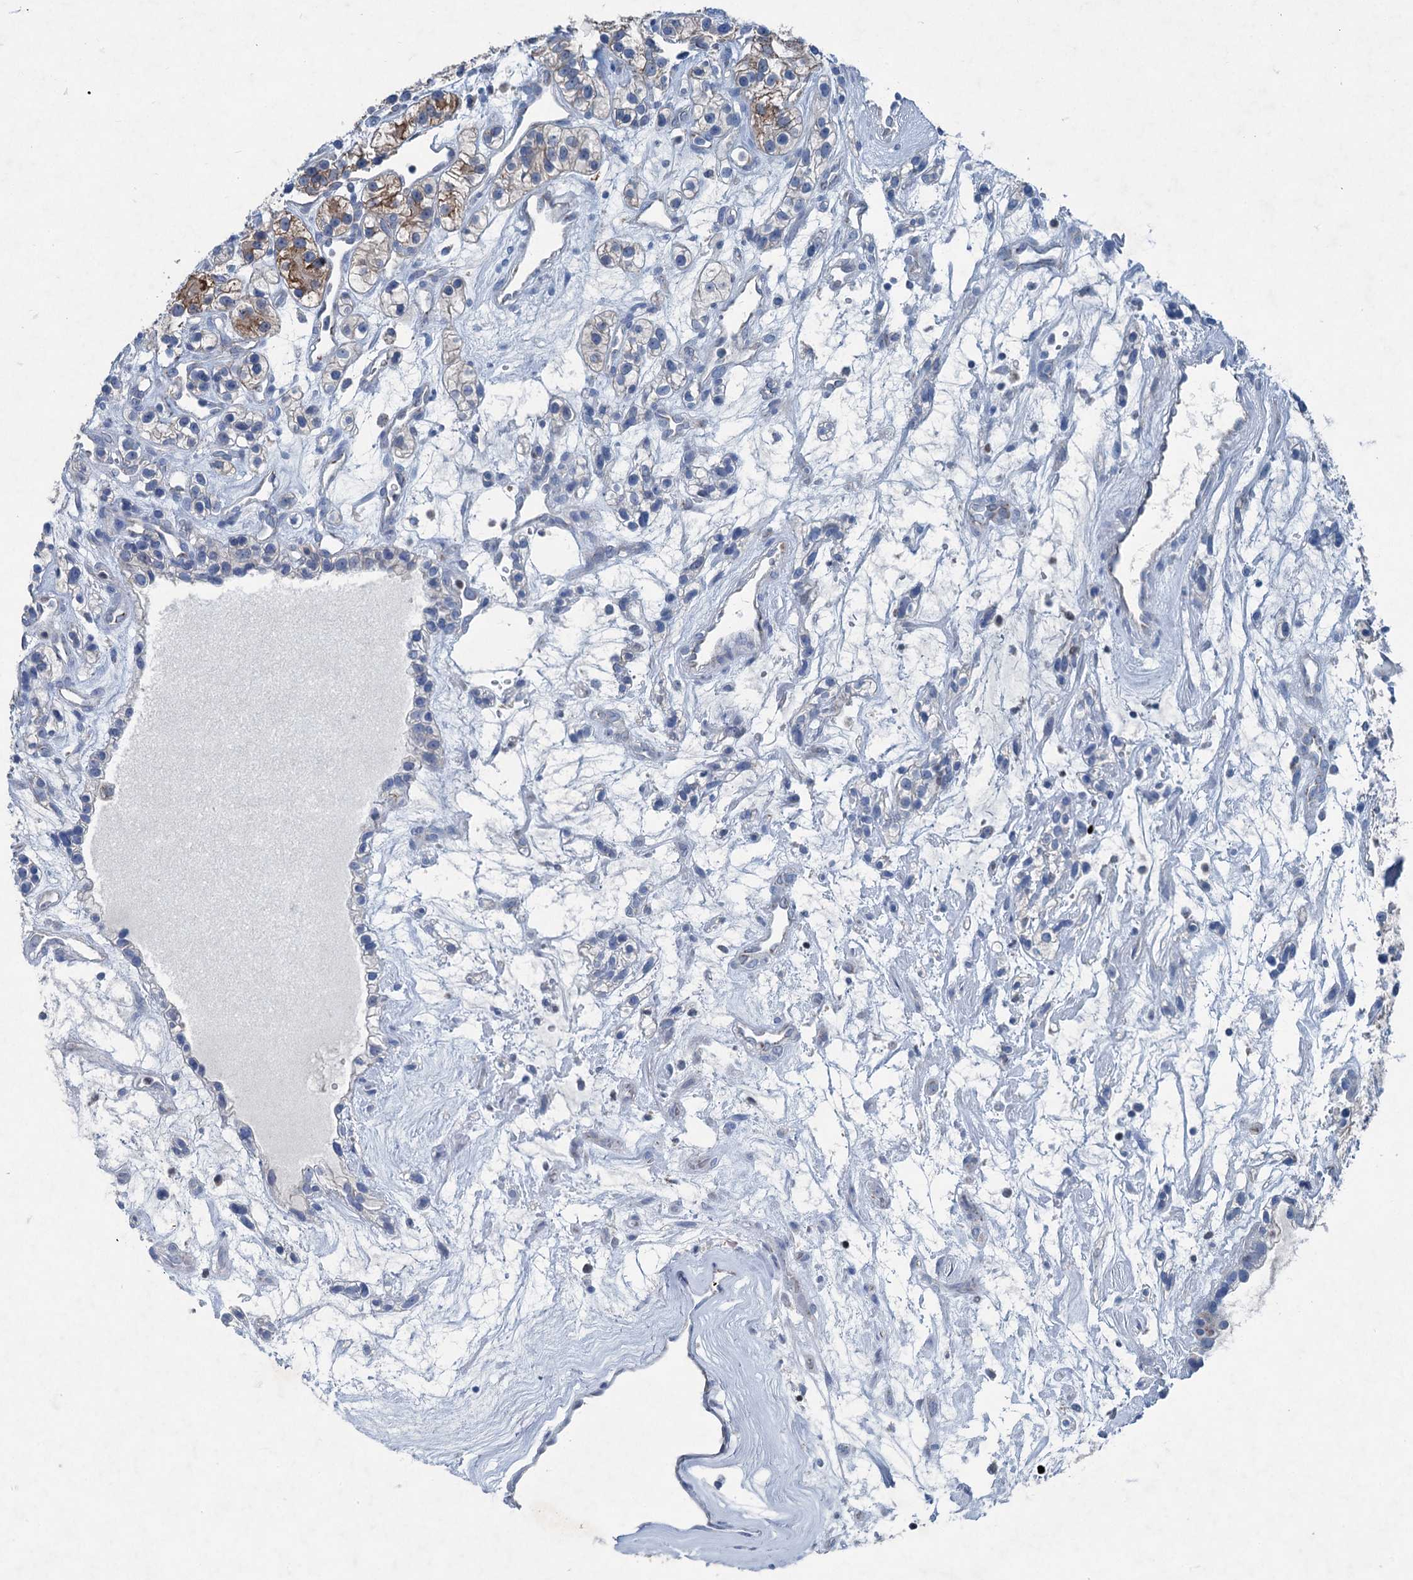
{"staining": {"intensity": "moderate", "quantity": "<25%", "location": "cytoplasmic/membranous"}, "tissue": "renal cancer", "cell_type": "Tumor cells", "image_type": "cancer", "snomed": [{"axis": "morphology", "description": "Adenocarcinoma, NOS"}, {"axis": "topography", "description": "Kidney"}], "caption": "This histopathology image reveals immunohistochemistry (IHC) staining of renal adenocarcinoma, with low moderate cytoplasmic/membranous expression in approximately <25% of tumor cells.", "gene": "ELP4", "patient": {"sex": "female", "age": 57}}